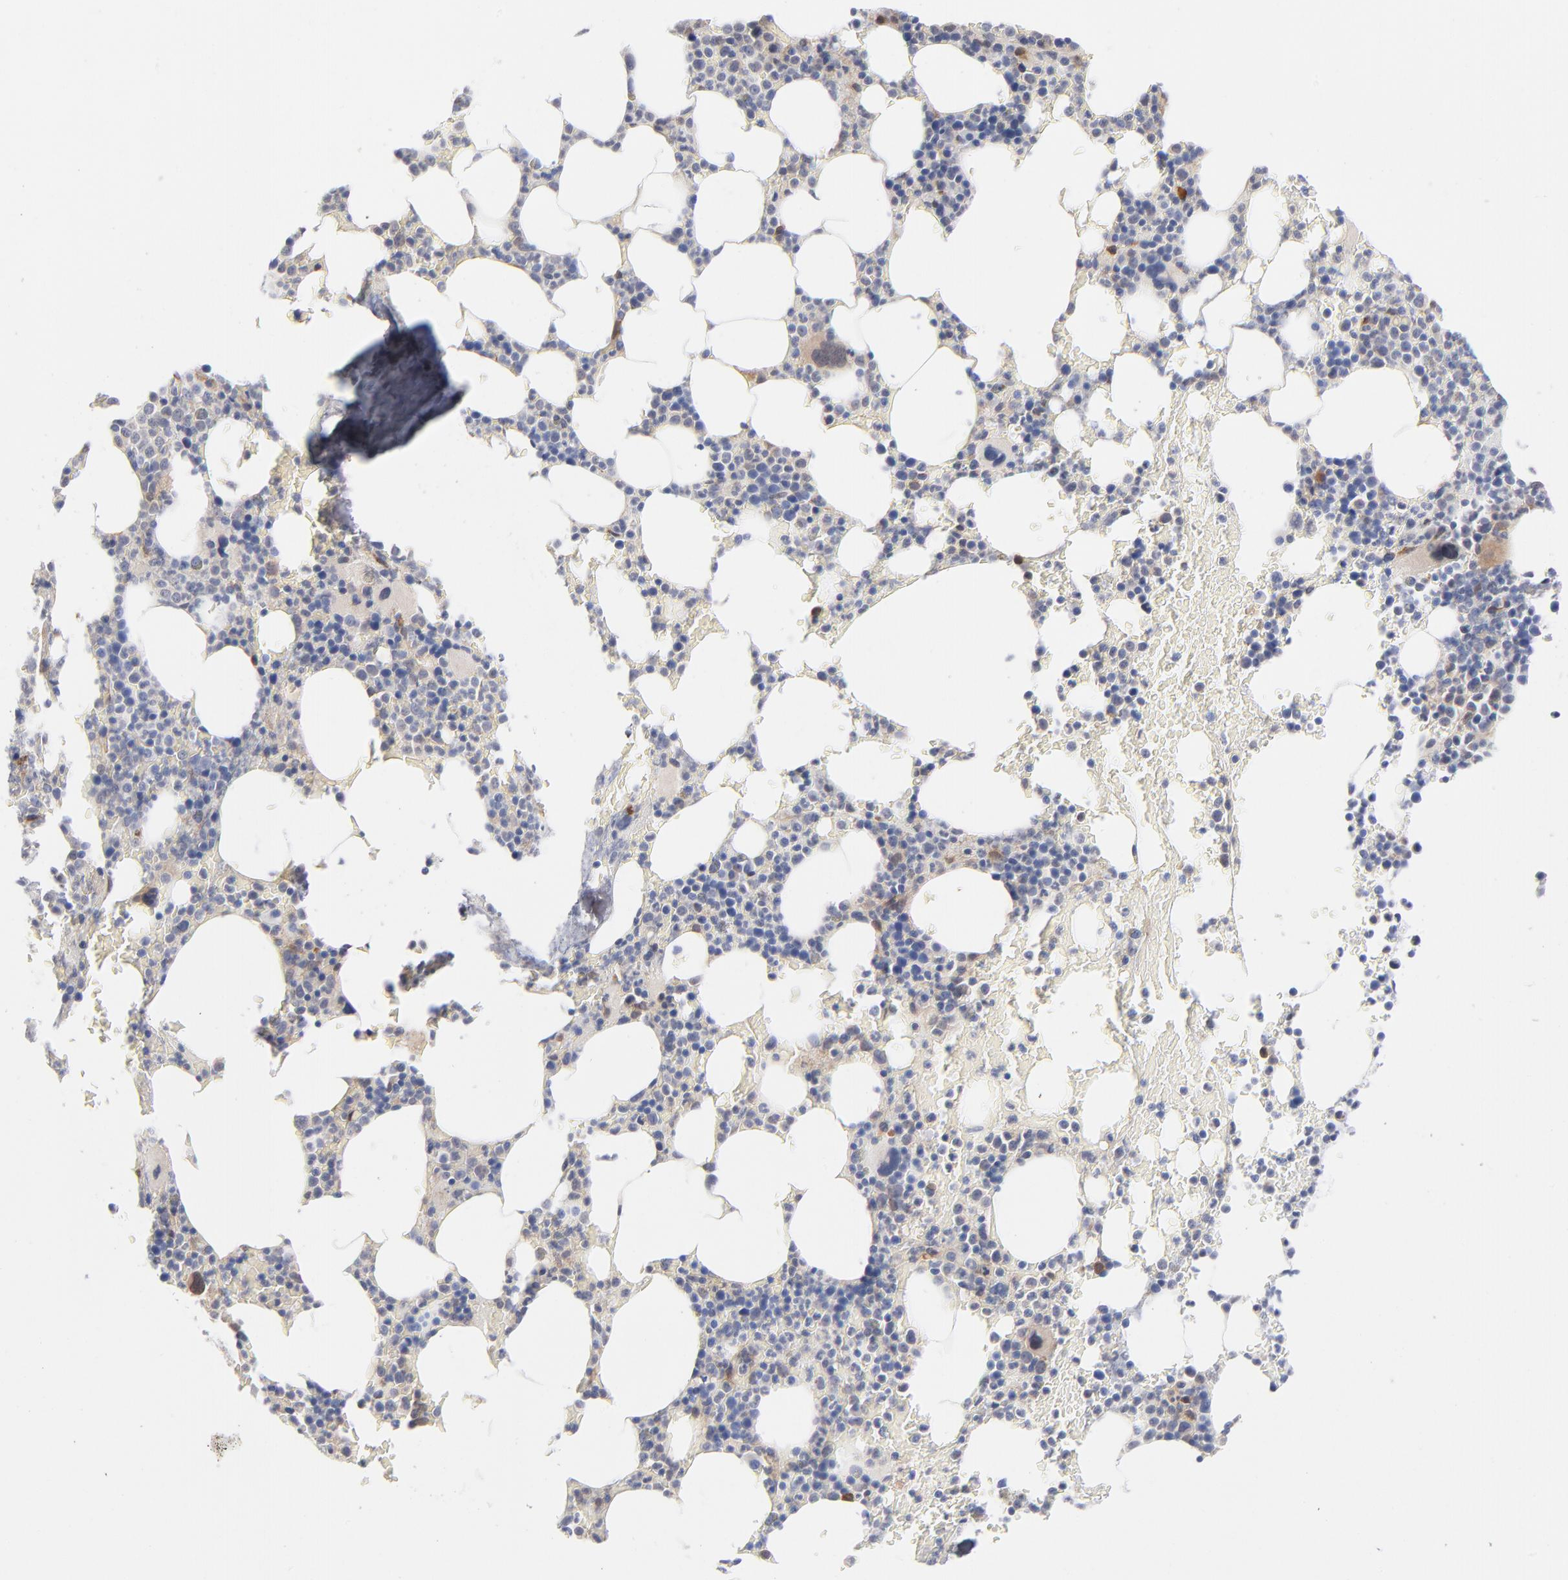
{"staining": {"intensity": "moderate", "quantity": "<25%", "location": "cytoplasmic/membranous"}, "tissue": "bone marrow", "cell_type": "Hematopoietic cells", "image_type": "normal", "snomed": [{"axis": "morphology", "description": "Normal tissue, NOS"}, {"axis": "topography", "description": "Bone marrow"}], "caption": "Immunohistochemistry histopathology image of normal bone marrow: human bone marrow stained using IHC shows low levels of moderate protein expression localized specifically in the cytoplasmic/membranous of hematopoietic cells, appearing as a cytoplasmic/membranous brown color.", "gene": "ARRB1", "patient": {"sex": "female", "age": 66}}